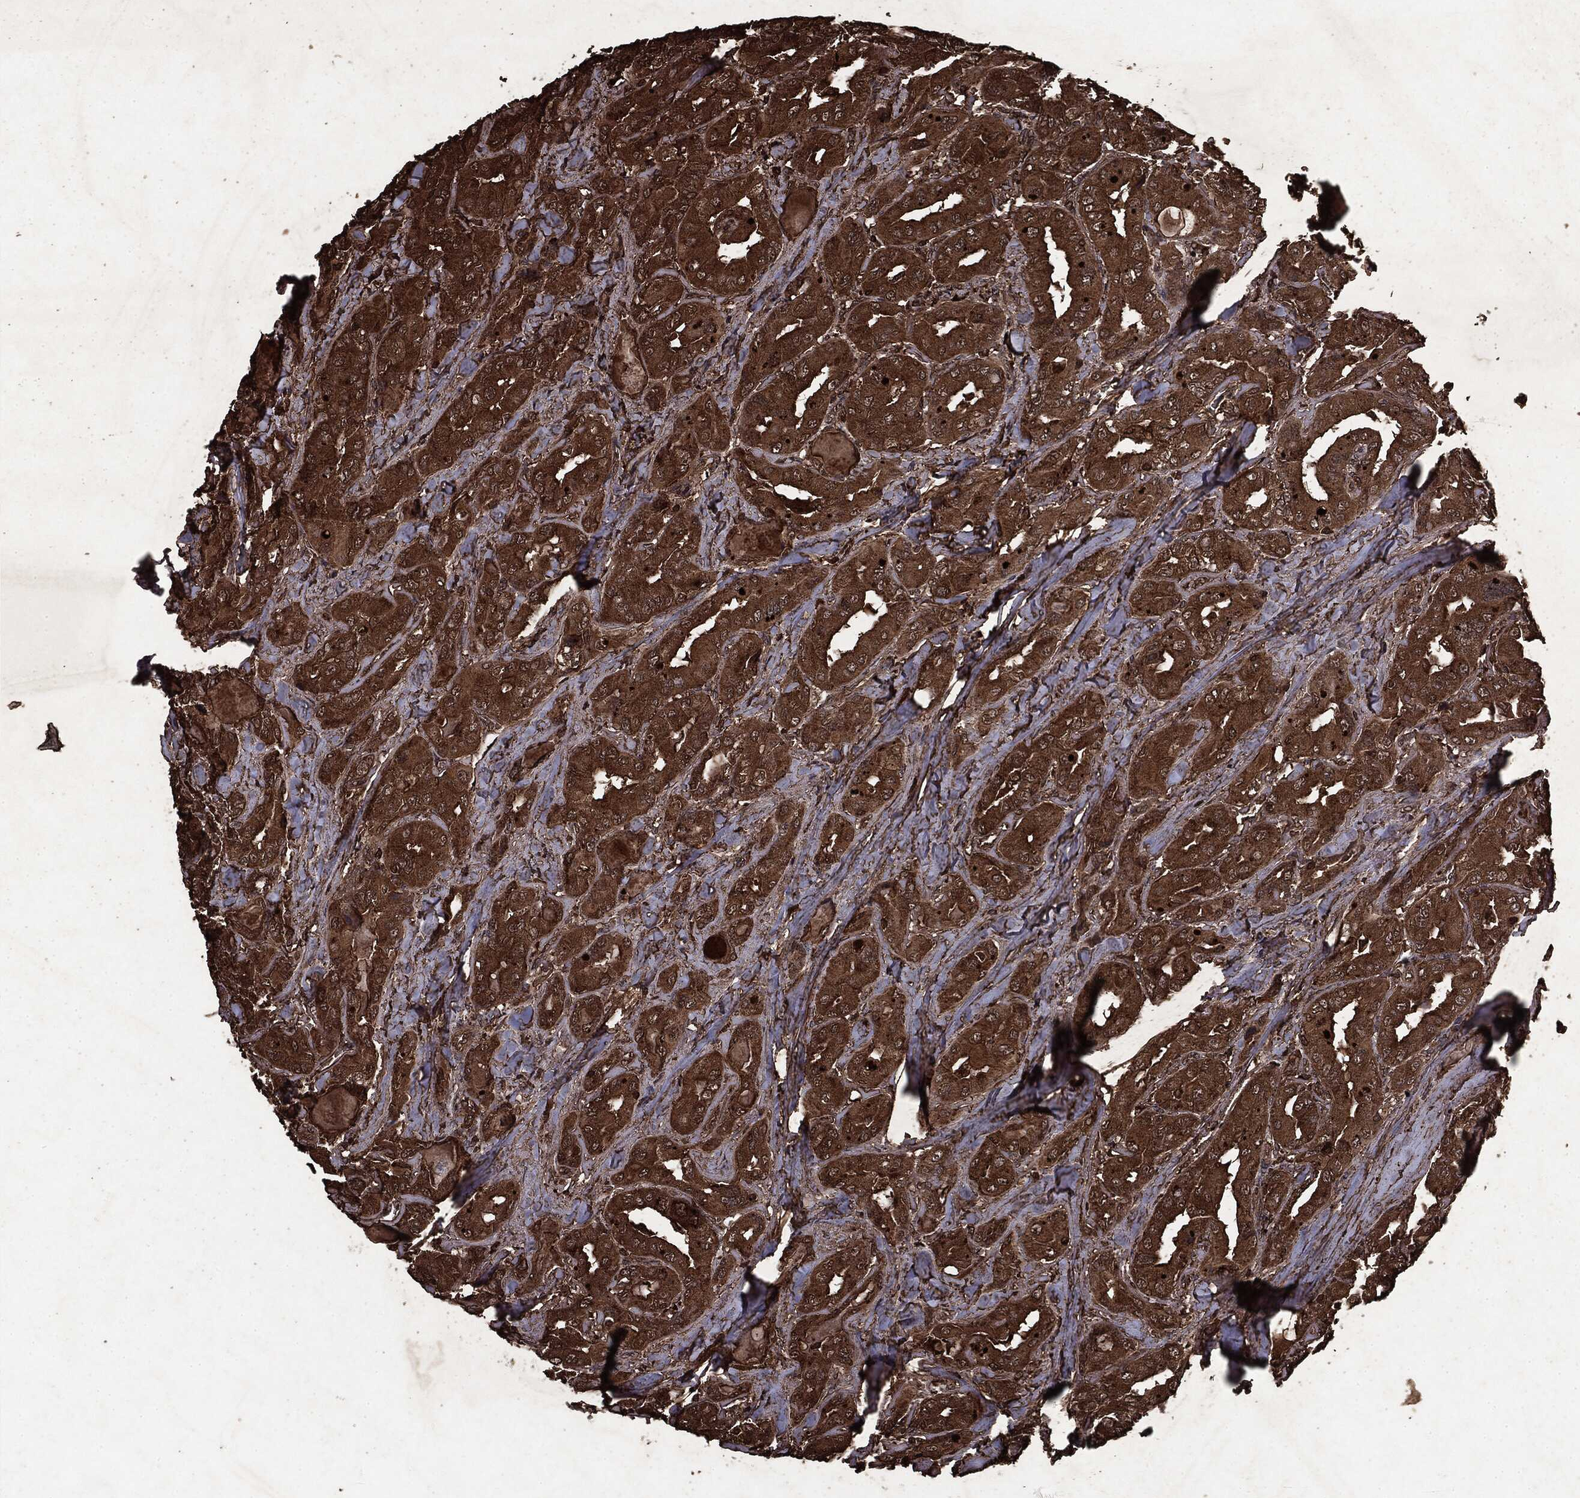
{"staining": {"intensity": "strong", "quantity": ">75%", "location": "cytoplasmic/membranous"}, "tissue": "thyroid cancer", "cell_type": "Tumor cells", "image_type": "cancer", "snomed": [{"axis": "morphology", "description": "Normal tissue, NOS"}, {"axis": "morphology", "description": "Papillary adenocarcinoma, NOS"}, {"axis": "topography", "description": "Thyroid gland"}], "caption": "Brown immunohistochemical staining in human thyroid cancer (papillary adenocarcinoma) displays strong cytoplasmic/membranous staining in approximately >75% of tumor cells.", "gene": "ARAF", "patient": {"sex": "female", "age": 66}}